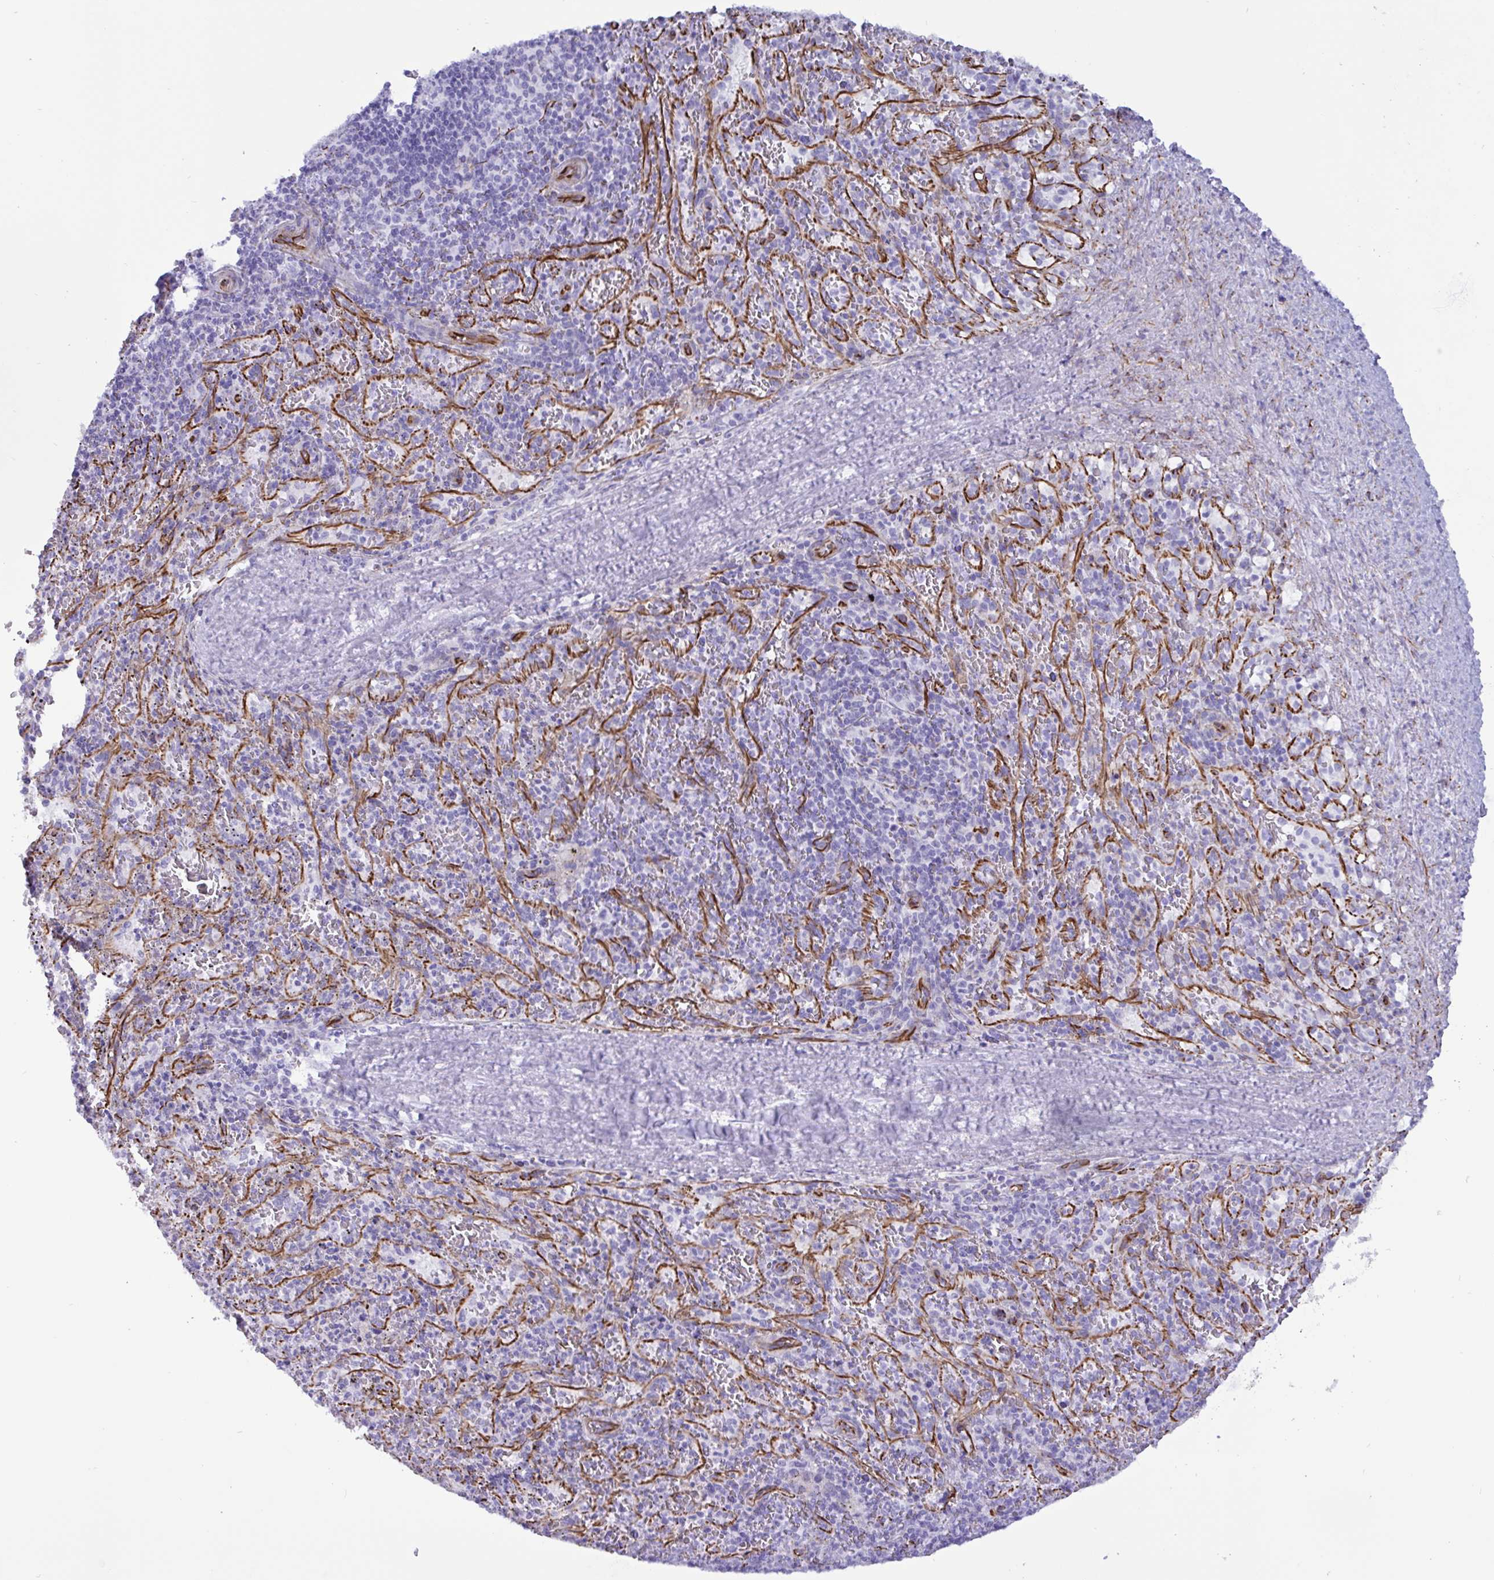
{"staining": {"intensity": "negative", "quantity": "none", "location": "none"}, "tissue": "spleen", "cell_type": "Cells in red pulp", "image_type": "normal", "snomed": [{"axis": "morphology", "description": "Normal tissue, NOS"}, {"axis": "topography", "description": "Spleen"}], "caption": "High magnification brightfield microscopy of normal spleen stained with DAB (brown) and counterstained with hematoxylin (blue): cells in red pulp show no significant positivity. Nuclei are stained in blue.", "gene": "SMAD5", "patient": {"sex": "male", "age": 57}}